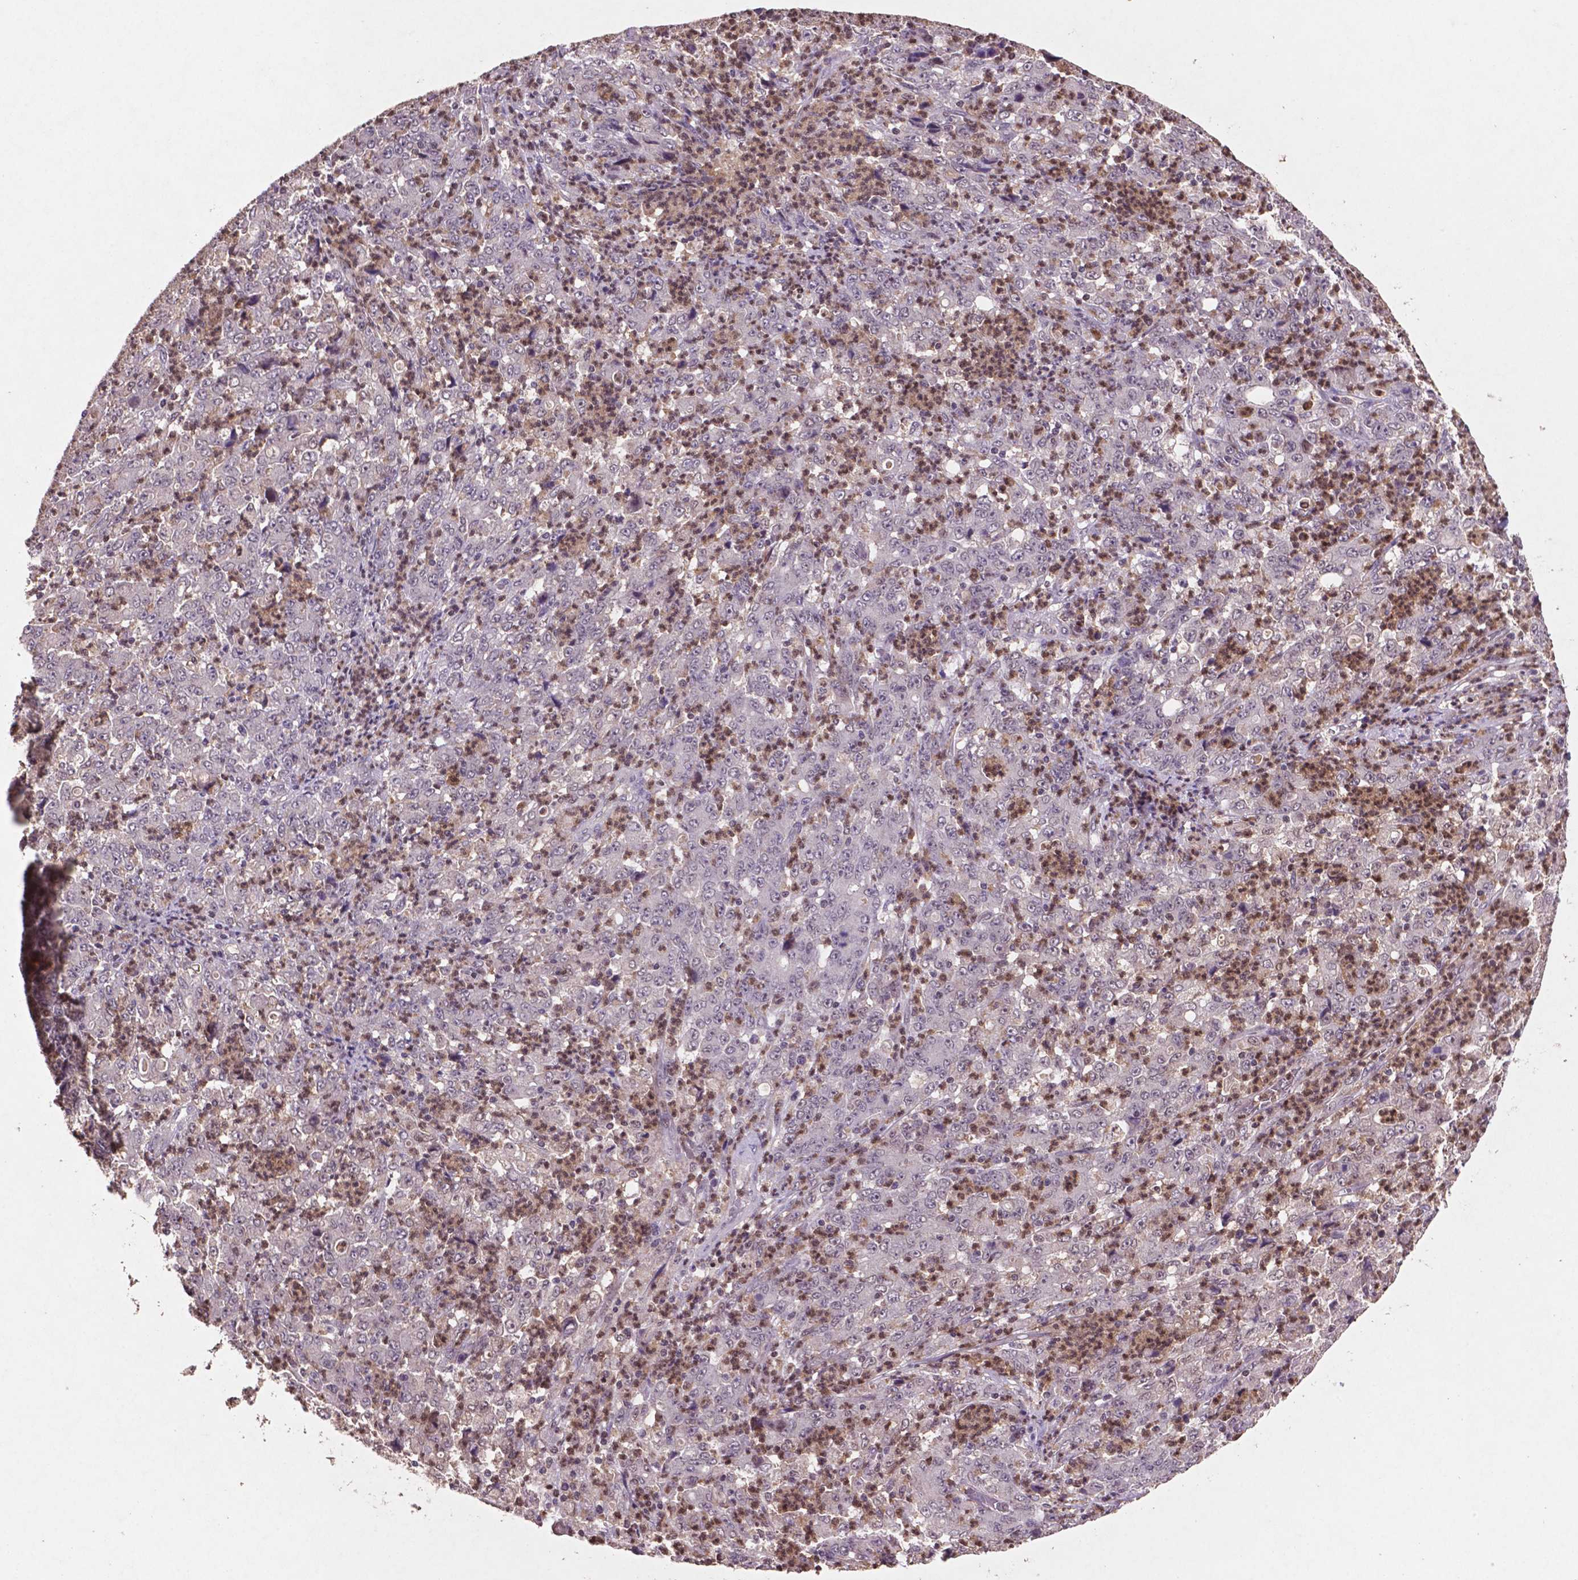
{"staining": {"intensity": "negative", "quantity": "none", "location": "none"}, "tissue": "stomach cancer", "cell_type": "Tumor cells", "image_type": "cancer", "snomed": [{"axis": "morphology", "description": "Adenocarcinoma, NOS"}, {"axis": "topography", "description": "Stomach, lower"}], "caption": "IHC of stomach cancer (adenocarcinoma) exhibits no positivity in tumor cells.", "gene": "GLRX", "patient": {"sex": "female", "age": 71}}